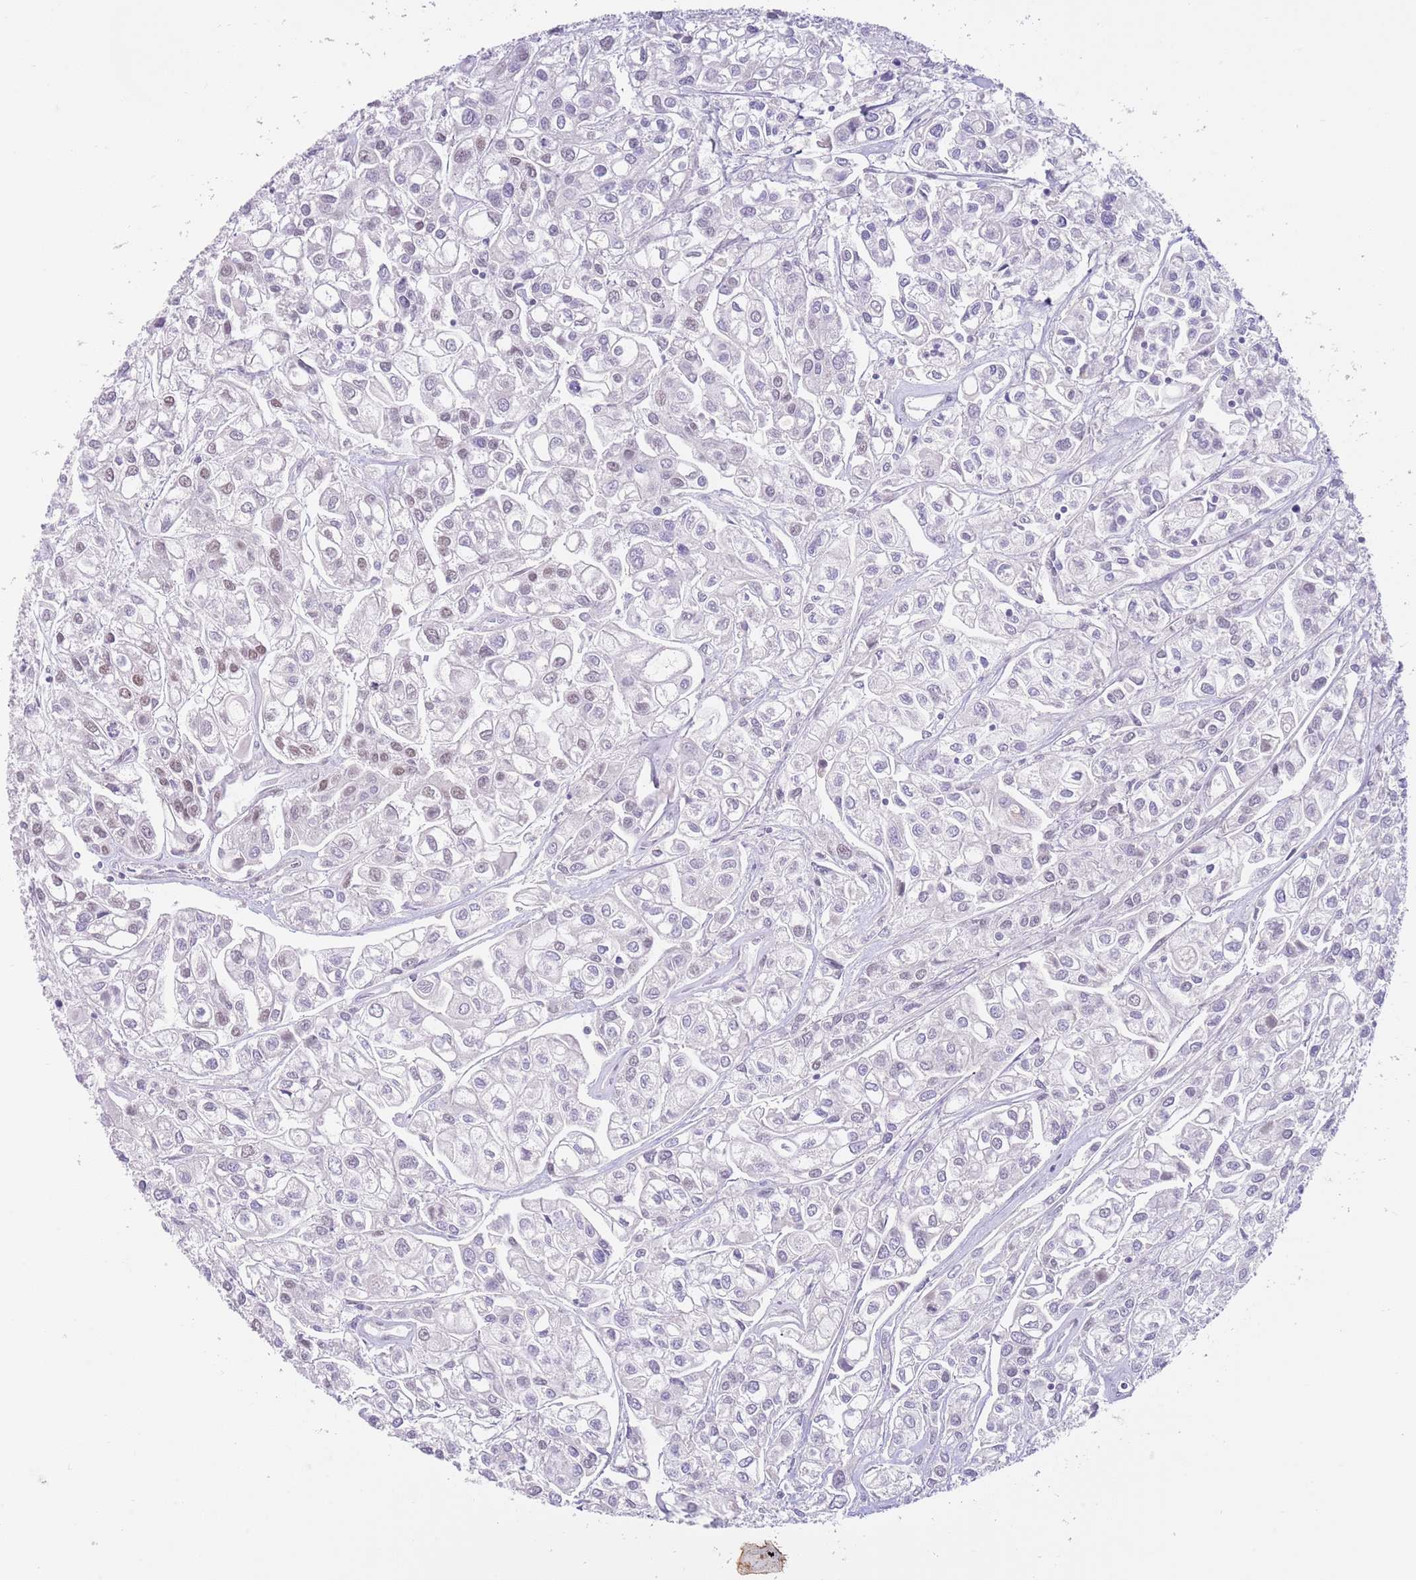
{"staining": {"intensity": "weak", "quantity": "25%-75%", "location": "nuclear"}, "tissue": "urothelial cancer", "cell_type": "Tumor cells", "image_type": "cancer", "snomed": [{"axis": "morphology", "description": "Urothelial carcinoma, High grade"}, {"axis": "topography", "description": "Urinary bladder"}], "caption": "Protein staining exhibits weak nuclear positivity in about 25%-75% of tumor cells in urothelial carcinoma (high-grade). (IHC, brightfield microscopy, high magnification).", "gene": "RFX1", "patient": {"sex": "male", "age": 67}}